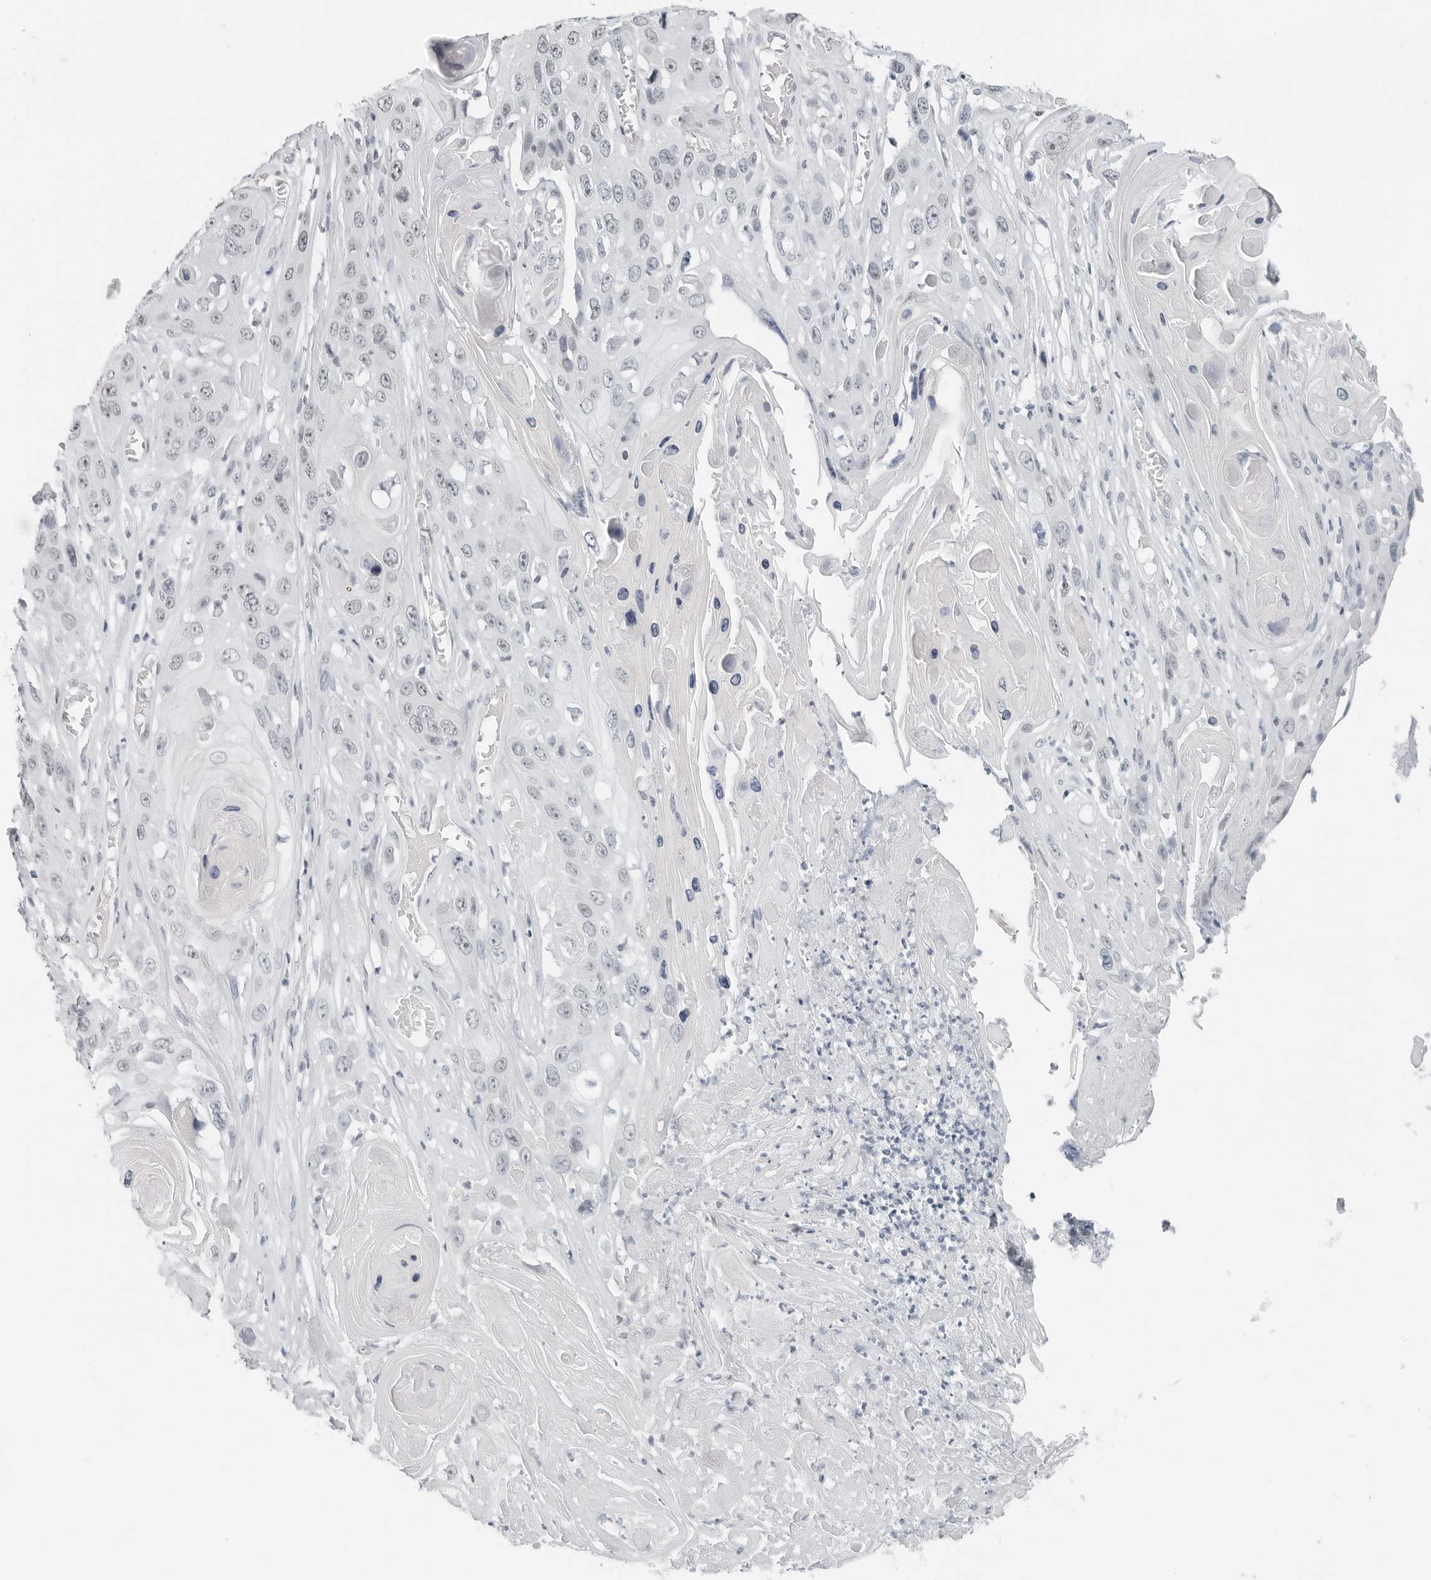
{"staining": {"intensity": "negative", "quantity": "none", "location": "none"}, "tissue": "skin cancer", "cell_type": "Tumor cells", "image_type": "cancer", "snomed": [{"axis": "morphology", "description": "Squamous cell carcinoma, NOS"}, {"axis": "topography", "description": "Skin"}], "caption": "This is an IHC image of human squamous cell carcinoma (skin). There is no expression in tumor cells.", "gene": "XIRP1", "patient": {"sex": "male", "age": 55}}